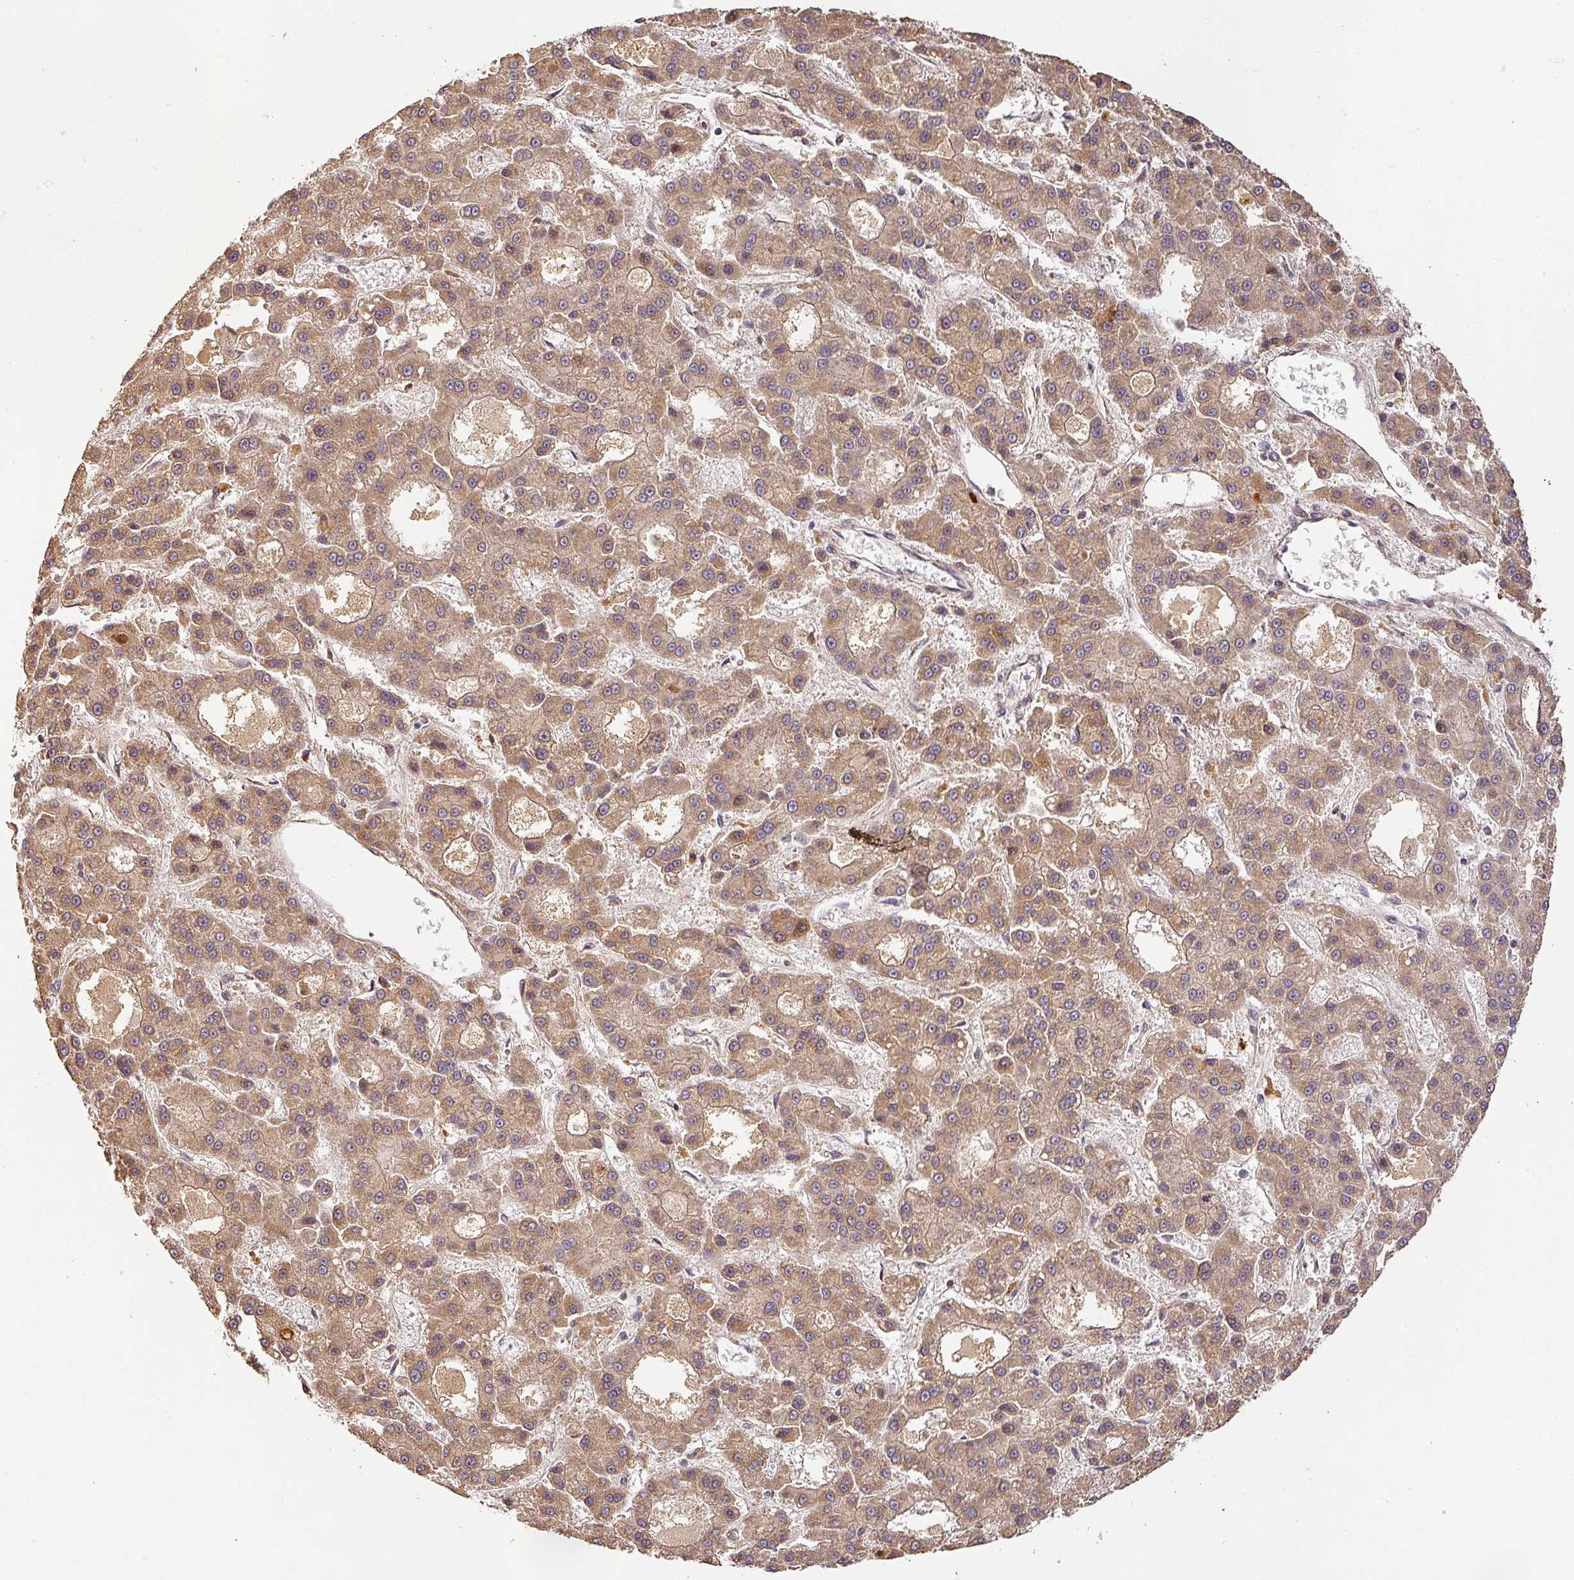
{"staining": {"intensity": "moderate", "quantity": ">75%", "location": "cytoplasmic/membranous"}, "tissue": "liver cancer", "cell_type": "Tumor cells", "image_type": "cancer", "snomed": [{"axis": "morphology", "description": "Carcinoma, Hepatocellular, NOS"}, {"axis": "topography", "description": "Liver"}], "caption": "Hepatocellular carcinoma (liver) stained with a protein marker reveals moderate staining in tumor cells.", "gene": "BPIFB3", "patient": {"sex": "male", "age": 70}}